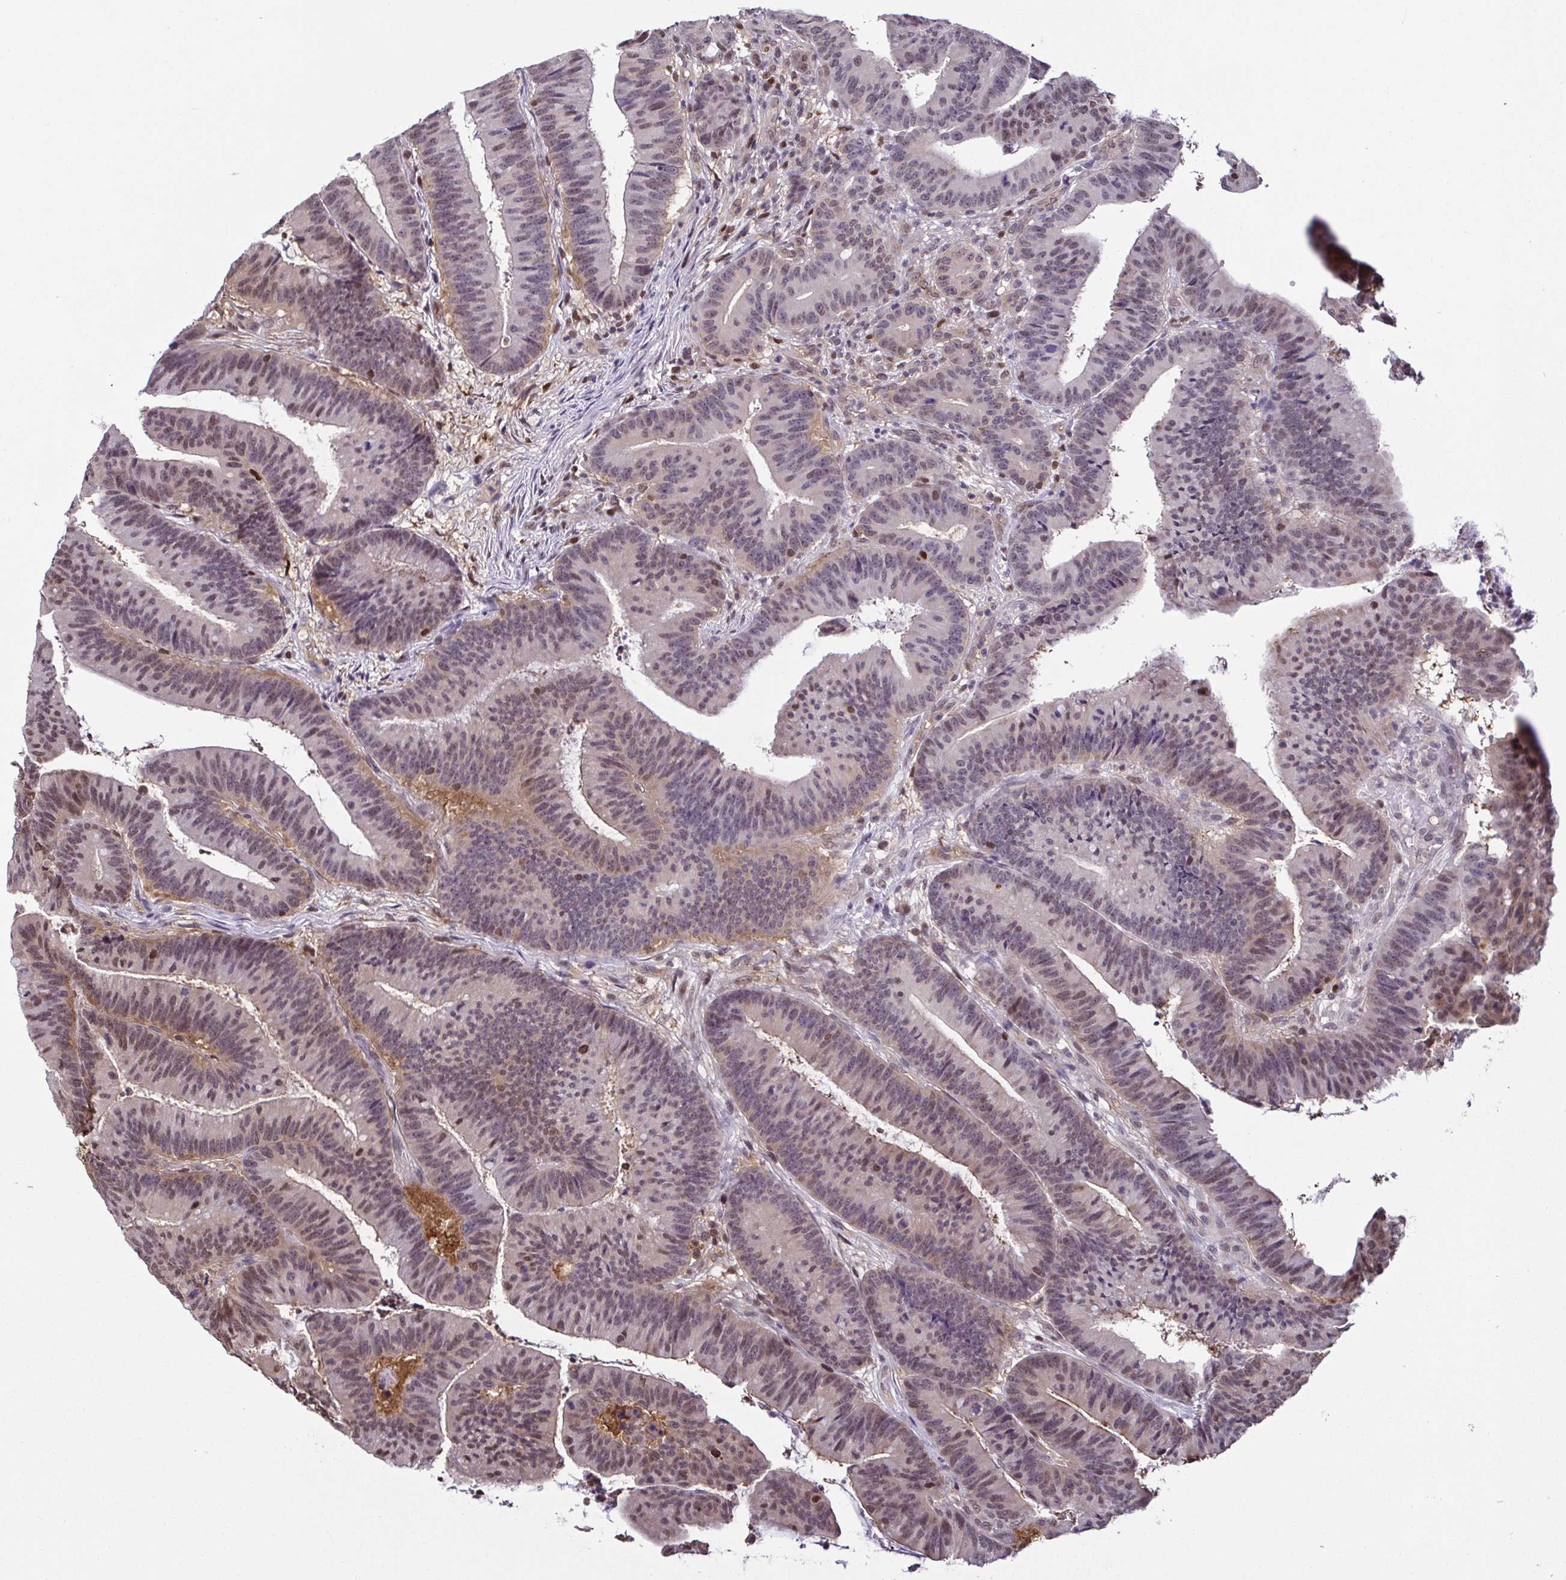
{"staining": {"intensity": "weak", "quantity": "<25%", "location": "cytoplasmic/membranous,nuclear"}, "tissue": "colorectal cancer", "cell_type": "Tumor cells", "image_type": "cancer", "snomed": [{"axis": "morphology", "description": "Adenocarcinoma, NOS"}, {"axis": "topography", "description": "Colon"}], "caption": "High magnification brightfield microscopy of colorectal cancer stained with DAB (brown) and counterstained with hematoxylin (blue): tumor cells show no significant positivity. (DAB (3,3'-diaminobenzidine) IHC with hematoxylin counter stain).", "gene": "PSMB9", "patient": {"sex": "female", "age": 78}}